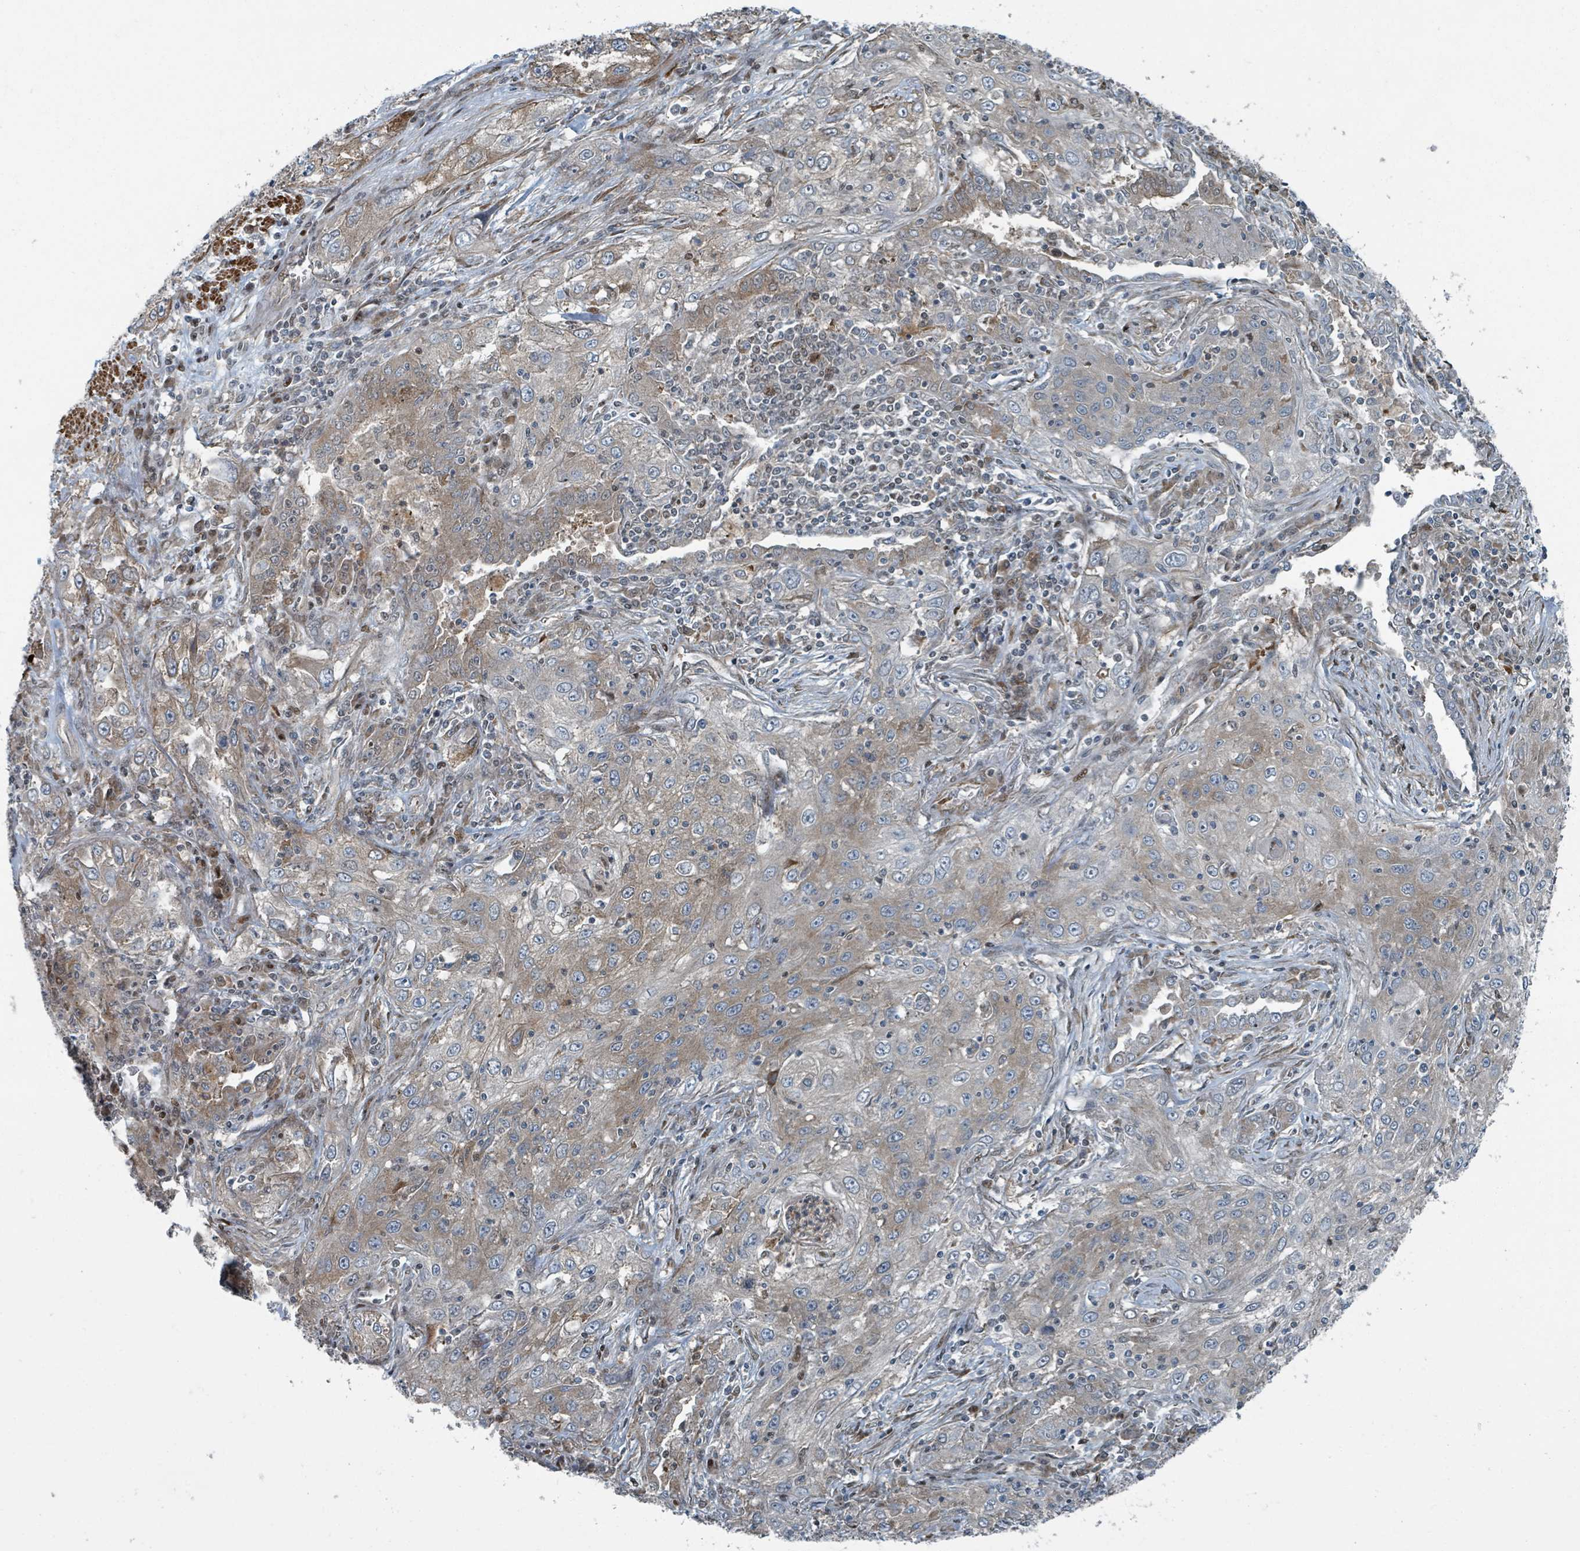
{"staining": {"intensity": "weak", "quantity": ">75%", "location": "cytoplasmic/membranous"}, "tissue": "lung cancer", "cell_type": "Tumor cells", "image_type": "cancer", "snomed": [{"axis": "morphology", "description": "Squamous cell carcinoma, NOS"}, {"axis": "topography", "description": "Lung"}], "caption": "Immunohistochemical staining of human squamous cell carcinoma (lung) displays low levels of weak cytoplasmic/membranous staining in approximately >75% of tumor cells. (Brightfield microscopy of DAB IHC at high magnification).", "gene": "RHPN2", "patient": {"sex": "female", "age": 69}}